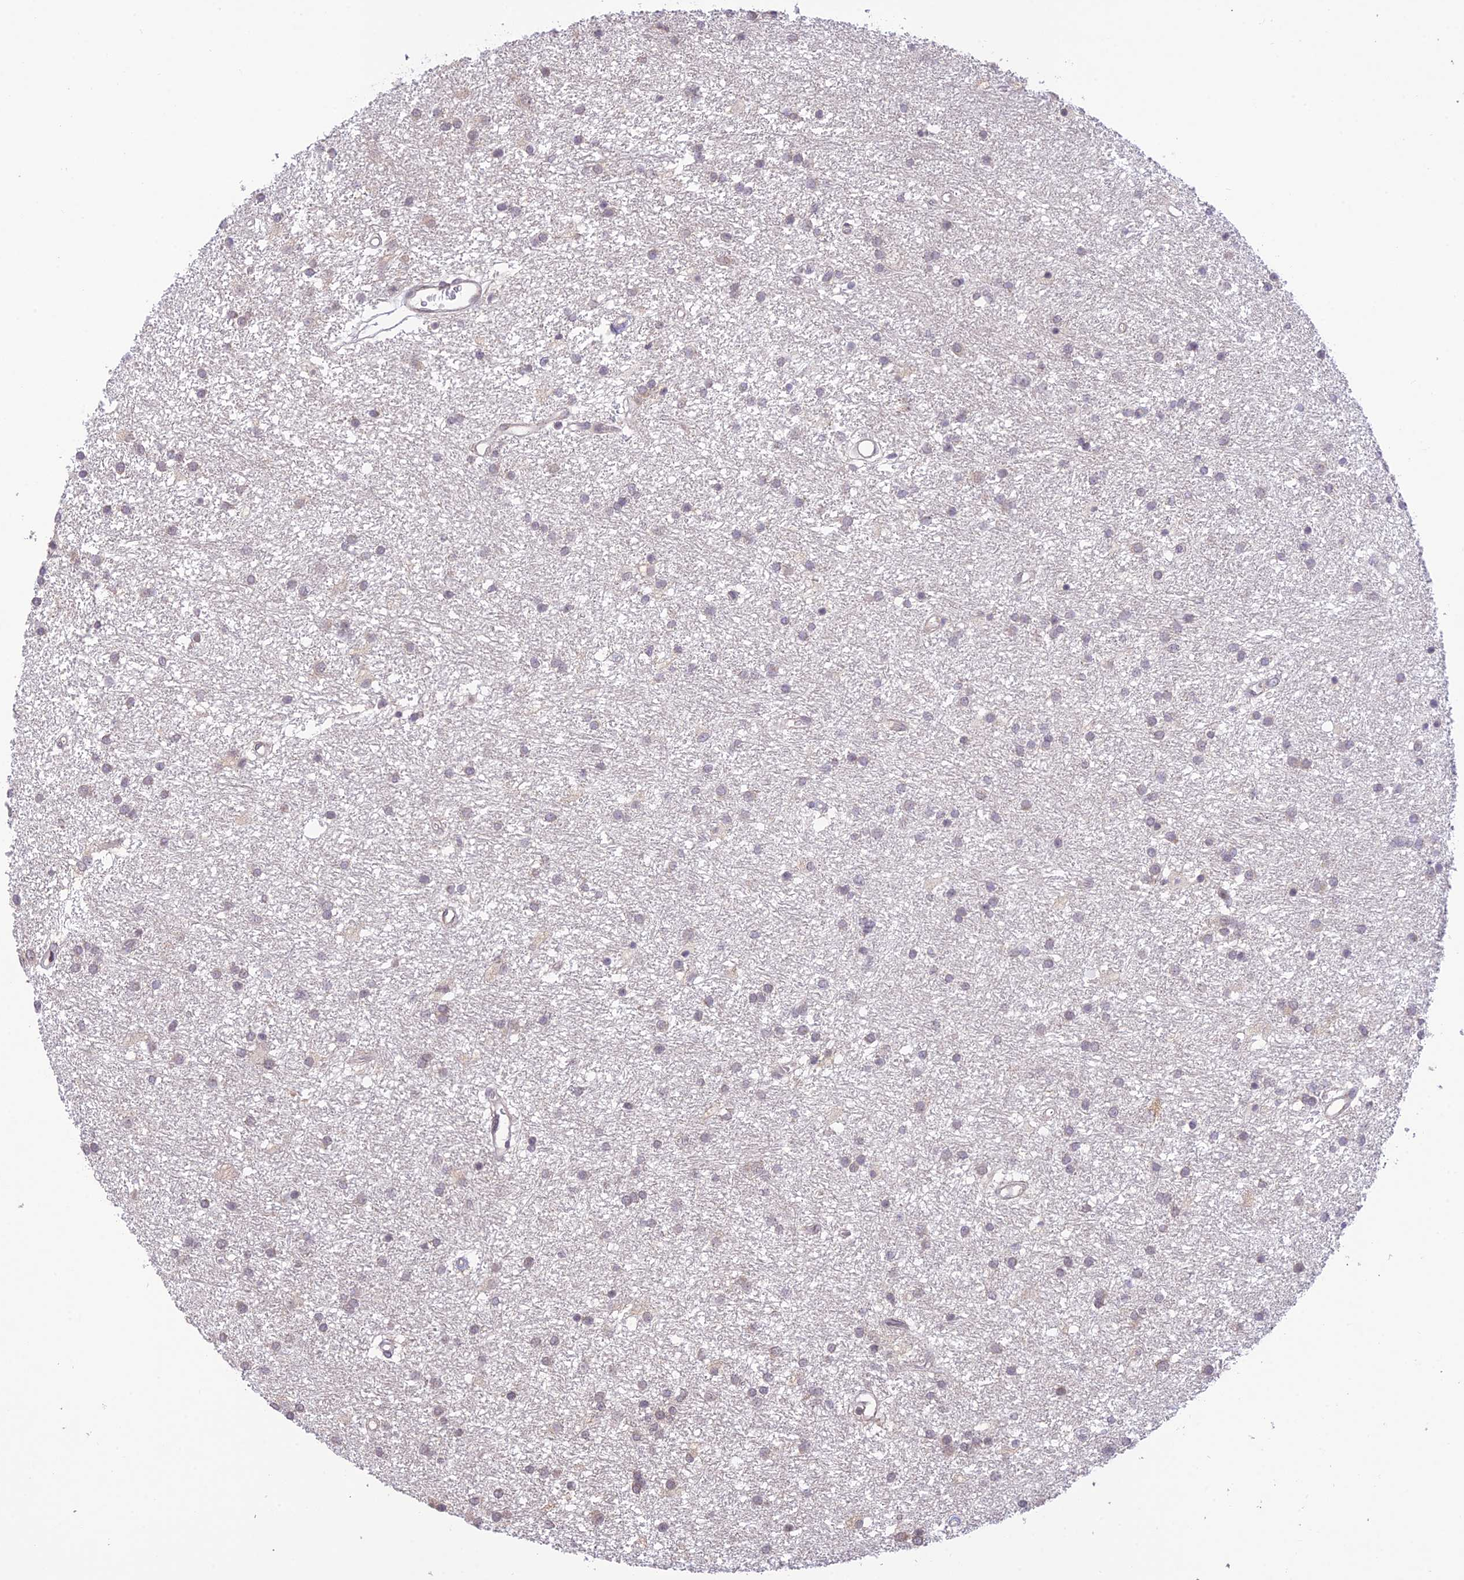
{"staining": {"intensity": "weak", "quantity": "<25%", "location": "cytoplasmic/membranous"}, "tissue": "glioma", "cell_type": "Tumor cells", "image_type": "cancer", "snomed": [{"axis": "morphology", "description": "Glioma, malignant, High grade"}, {"axis": "topography", "description": "Brain"}], "caption": "The immunohistochemistry micrograph has no significant staining in tumor cells of malignant glioma (high-grade) tissue.", "gene": "TEKT1", "patient": {"sex": "male", "age": 77}}